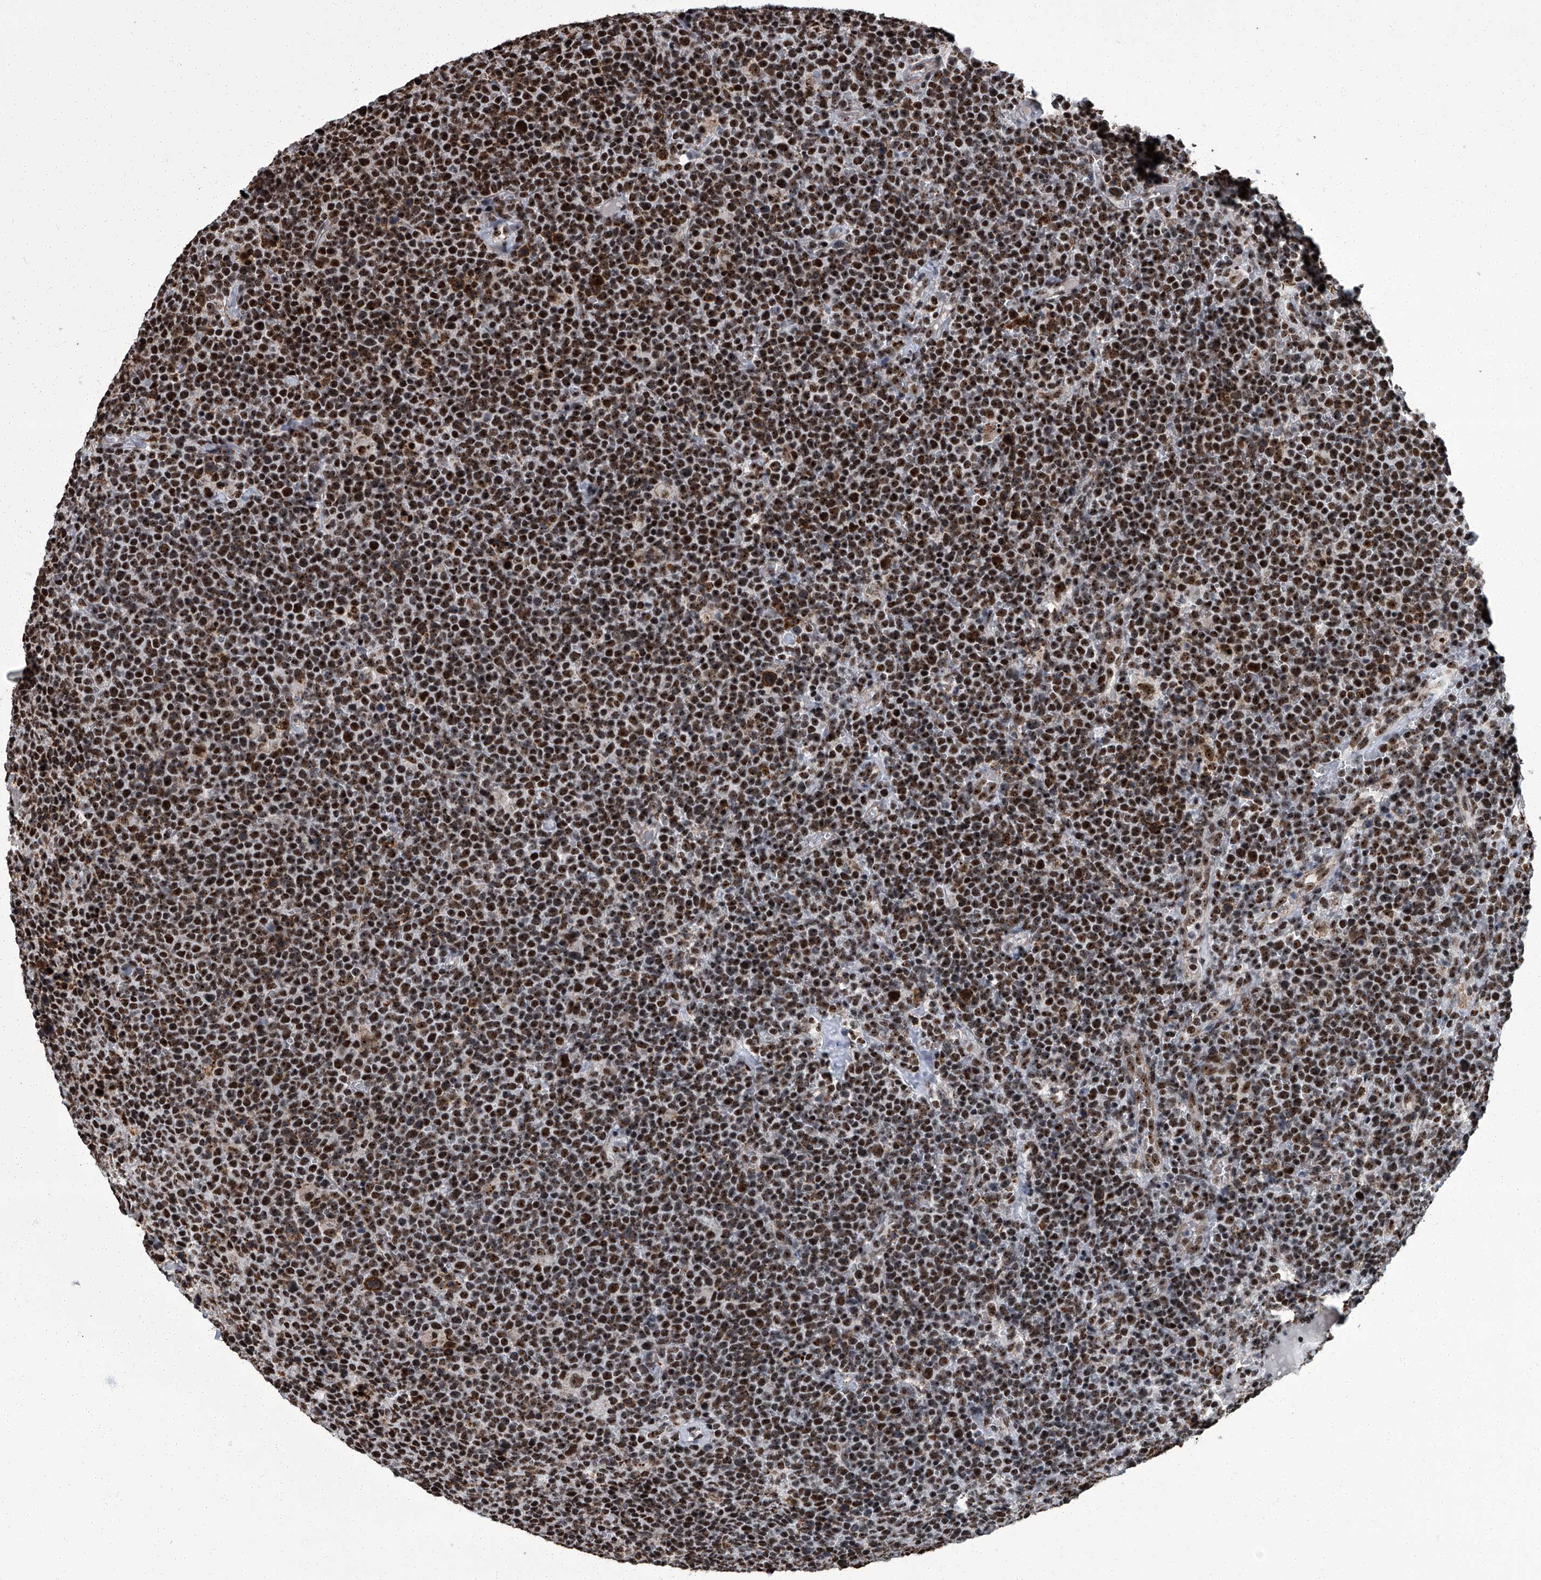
{"staining": {"intensity": "strong", "quantity": ">75%", "location": "nuclear"}, "tissue": "lymphoma", "cell_type": "Tumor cells", "image_type": "cancer", "snomed": [{"axis": "morphology", "description": "Malignant lymphoma, non-Hodgkin's type, High grade"}, {"axis": "topography", "description": "Lymph node"}], "caption": "Immunohistochemical staining of lymphoma displays high levels of strong nuclear protein staining in approximately >75% of tumor cells.", "gene": "ZNF518B", "patient": {"sex": "male", "age": 61}}